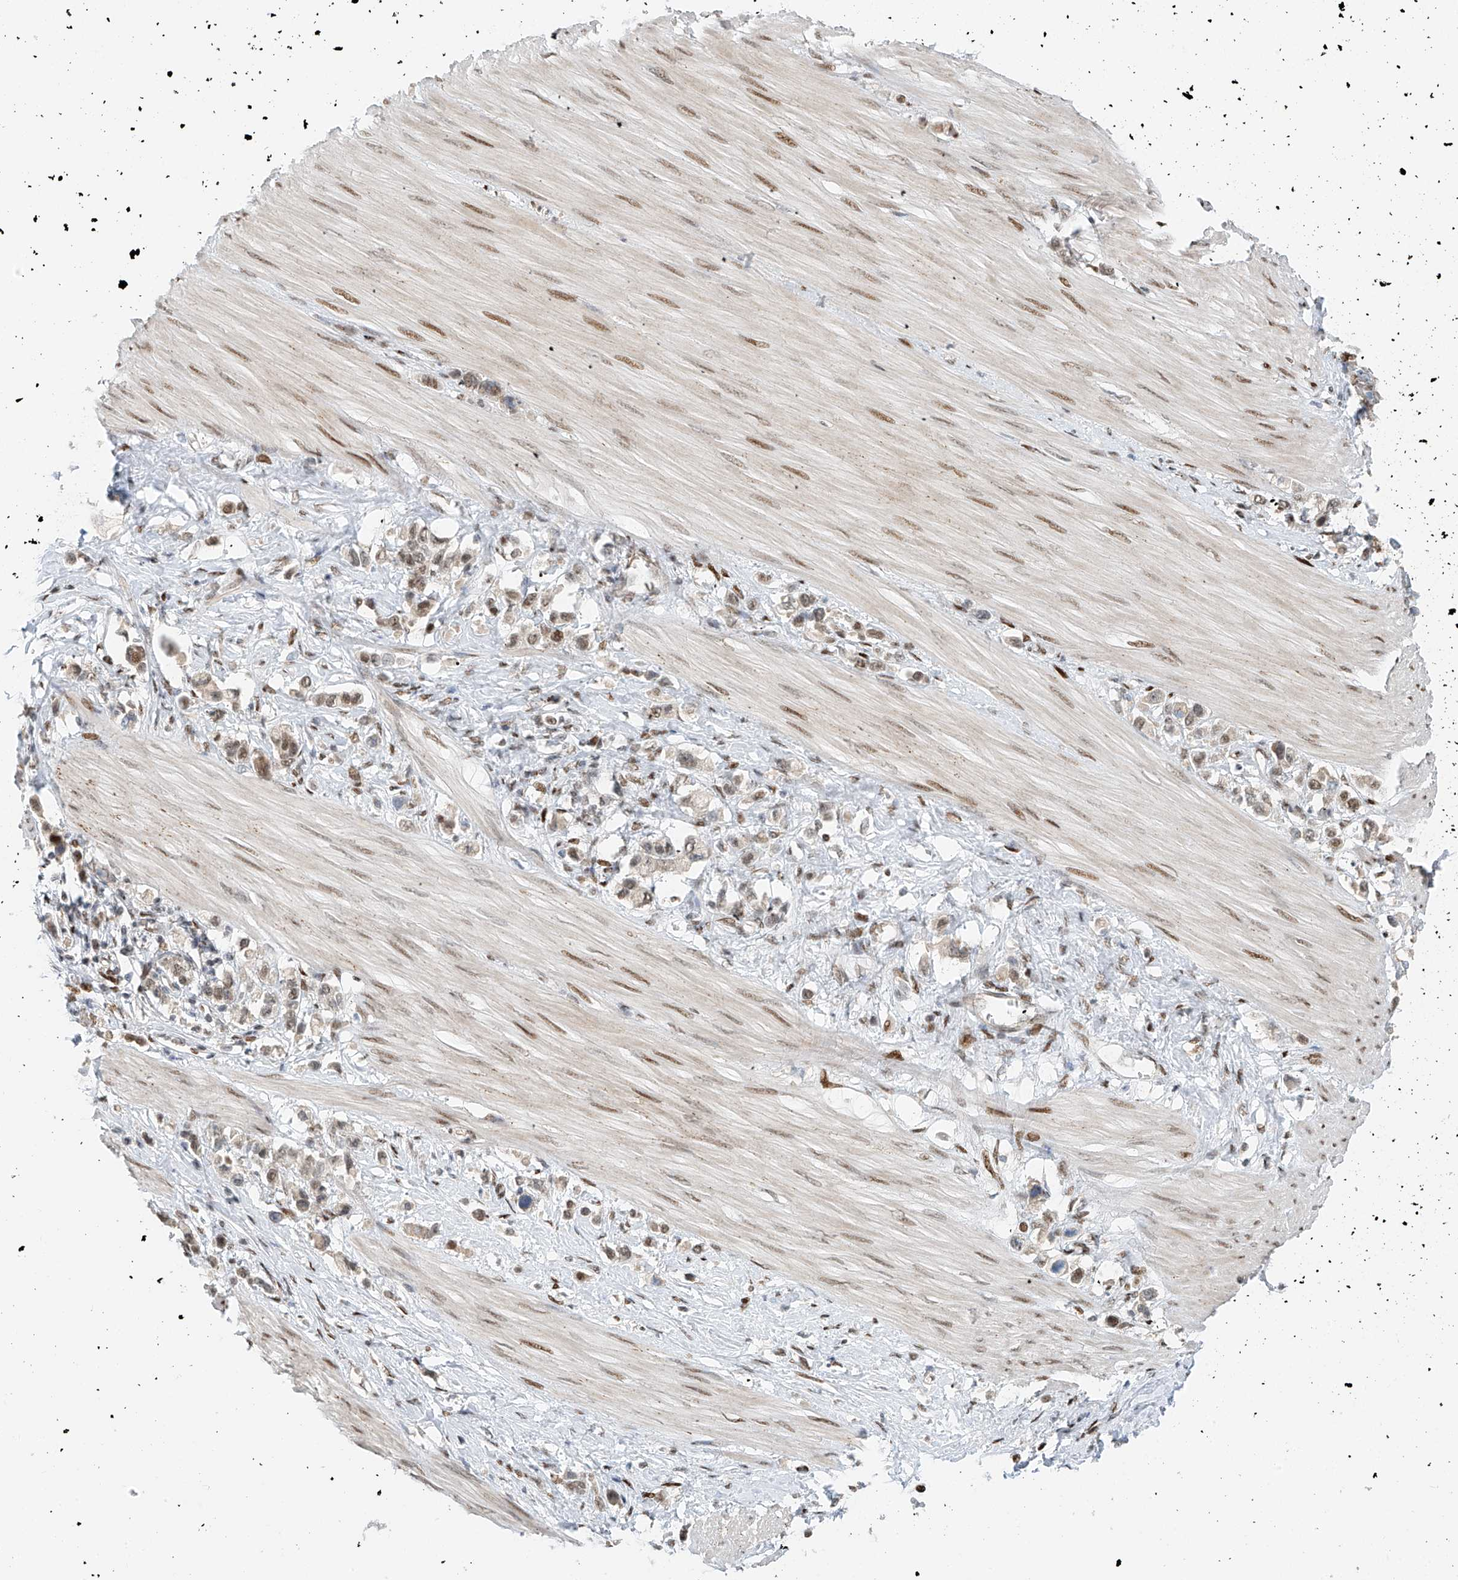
{"staining": {"intensity": "weak", "quantity": ">75%", "location": "nuclear"}, "tissue": "stomach cancer", "cell_type": "Tumor cells", "image_type": "cancer", "snomed": [{"axis": "morphology", "description": "Adenocarcinoma, NOS"}, {"axis": "topography", "description": "Stomach"}], "caption": "Weak nuclear protein expression is identified in about >75% of tumor cells in stomach cancer. The staining was performed using DAB (3,3'-diaminobenzidine), with brown indicating positive protein expression. Nuclei are stained blue with hematoxylin.", "gene": "ZNF514", "patient": {"sex": "female", "age": 65}}